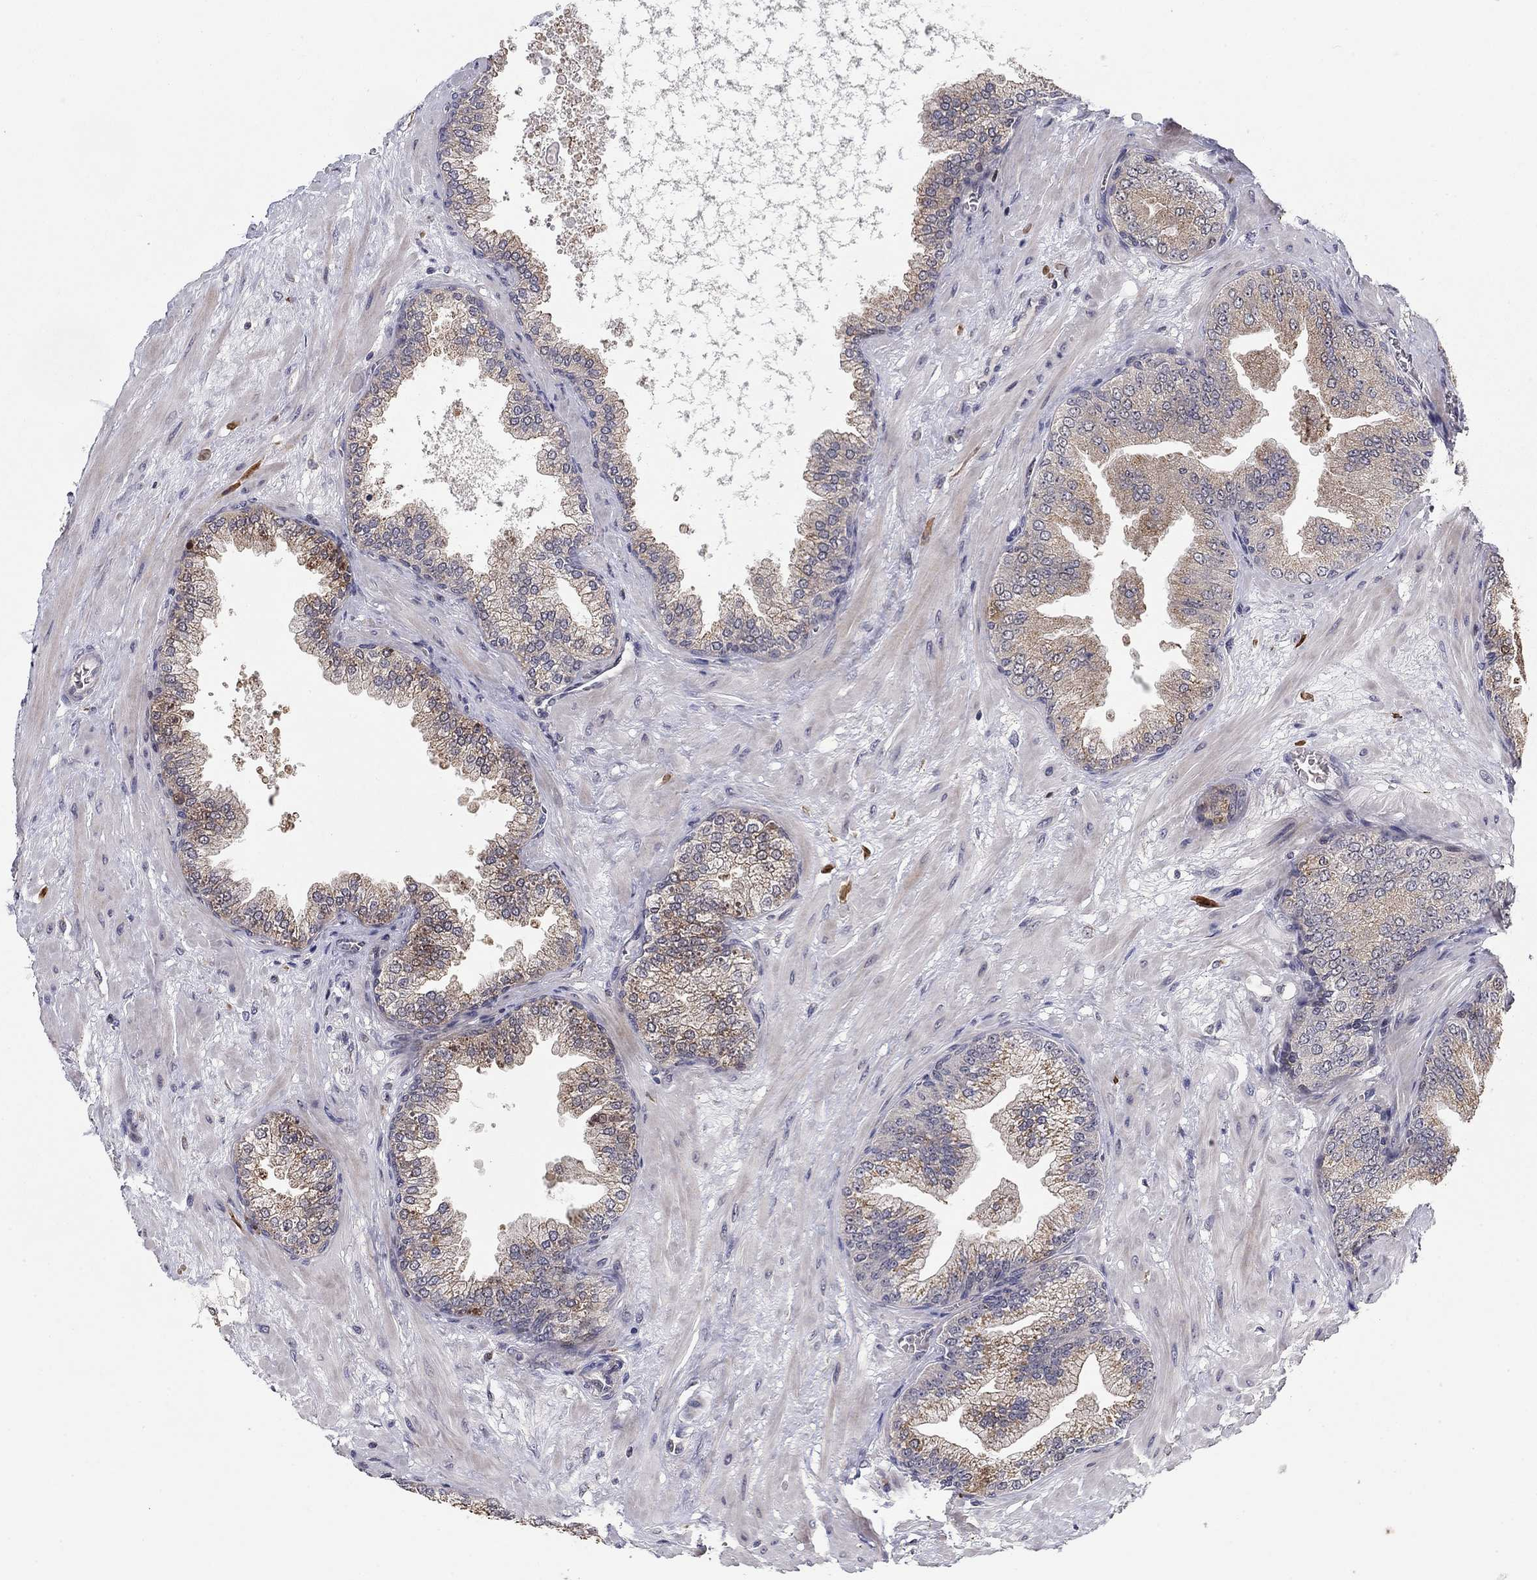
{"staining": {"intensity": "weak", "quantity": "25%-75%", "location": "cytoplasmic/membranous"}, "tissue": "prostate cancer", "cell_type": "Tumor cells", "image_type": "cancer", "snomed": [{"axis": "morphology", "description": "Adenocarcinoma, Low grade"}, {"axis": "topography", "description": "Prostate"}], "caption": "Tumor cells reveal low levels of weak cytoplasmic/membranous positivity in approximately 25%-75% of cells in prostate cancer. (DAB (3,3'-diaminobenzidine) IHC, brown staining for protein, blue staining for nuclei).", "gene": "LPCAT4", "patient": {"sex": "male", "age": 72}}